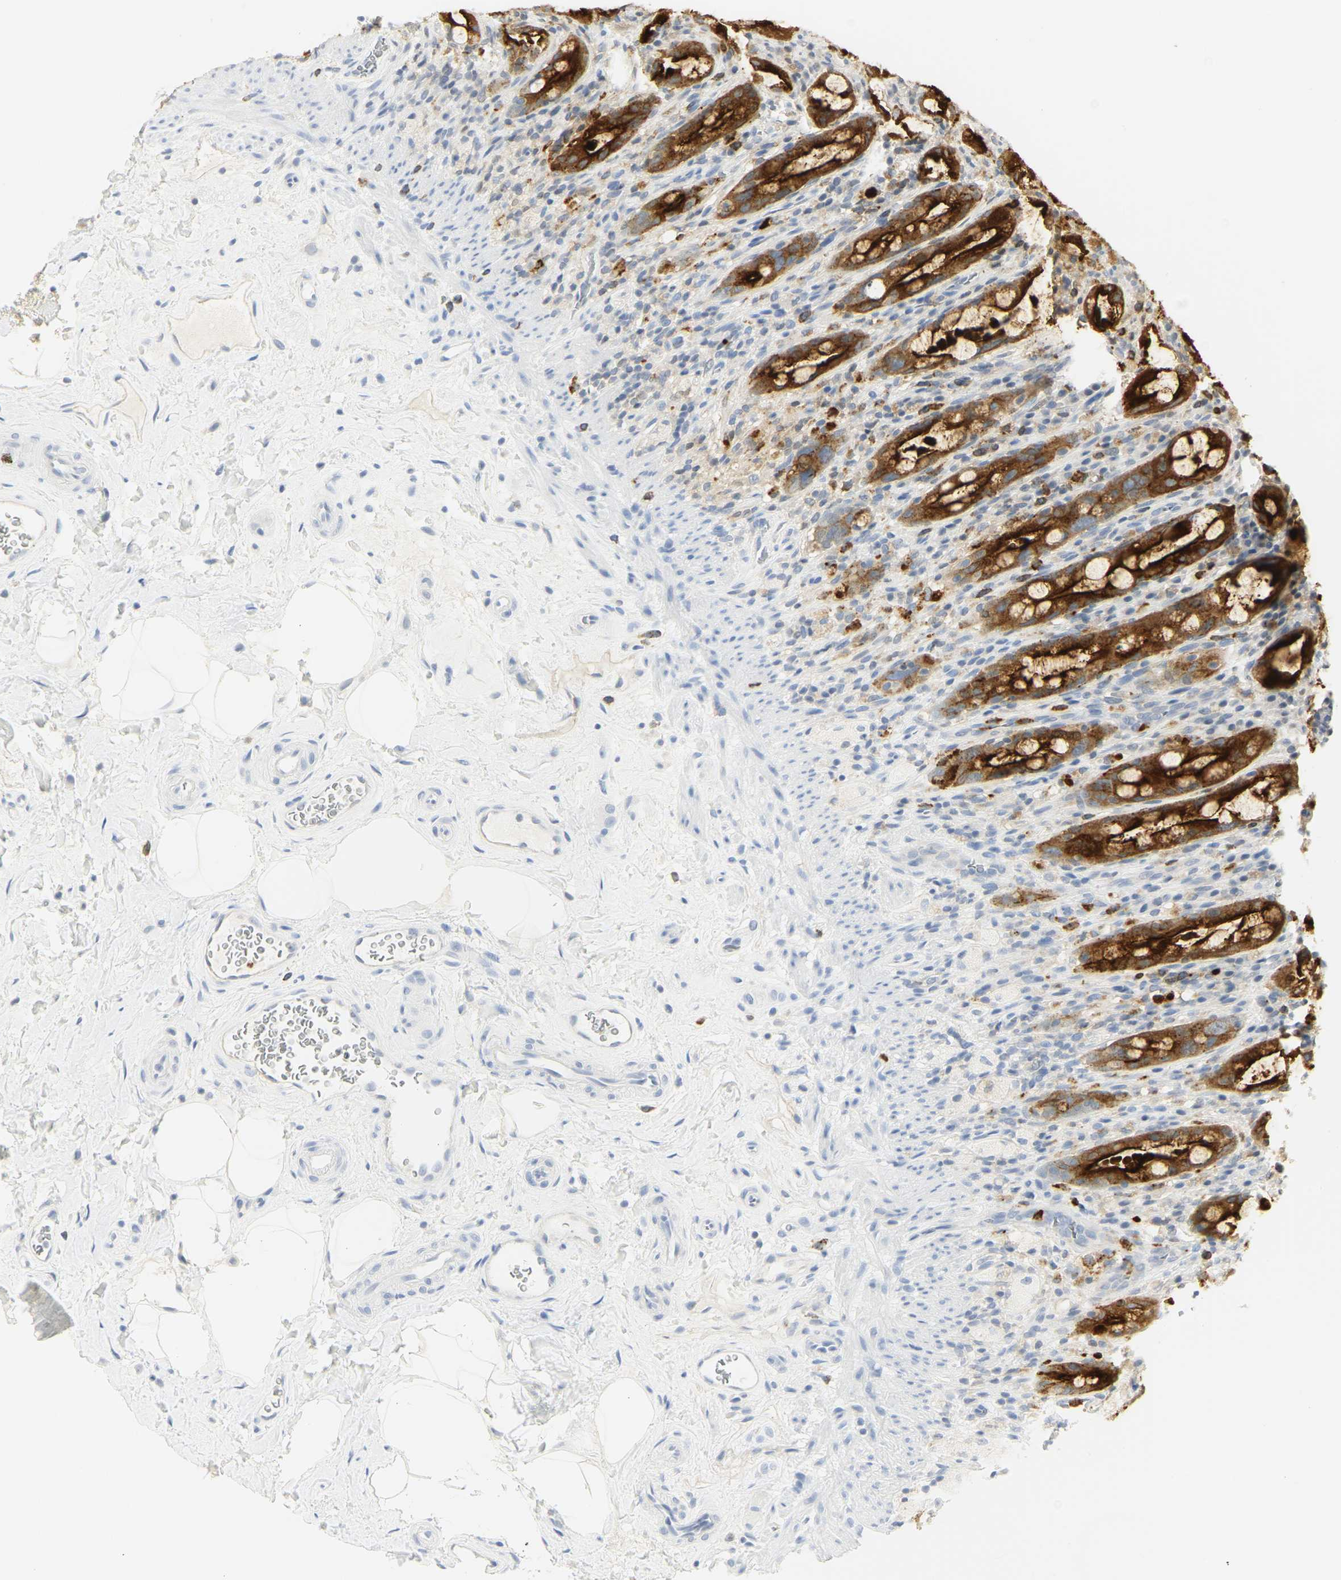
{"staining": {"intensity": "strong", "quantity": ">75%", "location": "cytoplasmic/membranous"}, "tissue": "rectum", "cell_type": "Glandular cells", "image_type": "normal", "snomed": [{"axis": "morphology", "description": "Normal tissue, NOS"}, {"axis": "topography", "description": "Rectum"}], "caption": "The image demonstrates staining of unremarkable rectum, revealing strong cytoplasmic/membranous protein expression (brown color) within glandular cells.", "gene": "CEACAM5", "patient": {"sex": "male", "age": 44}}